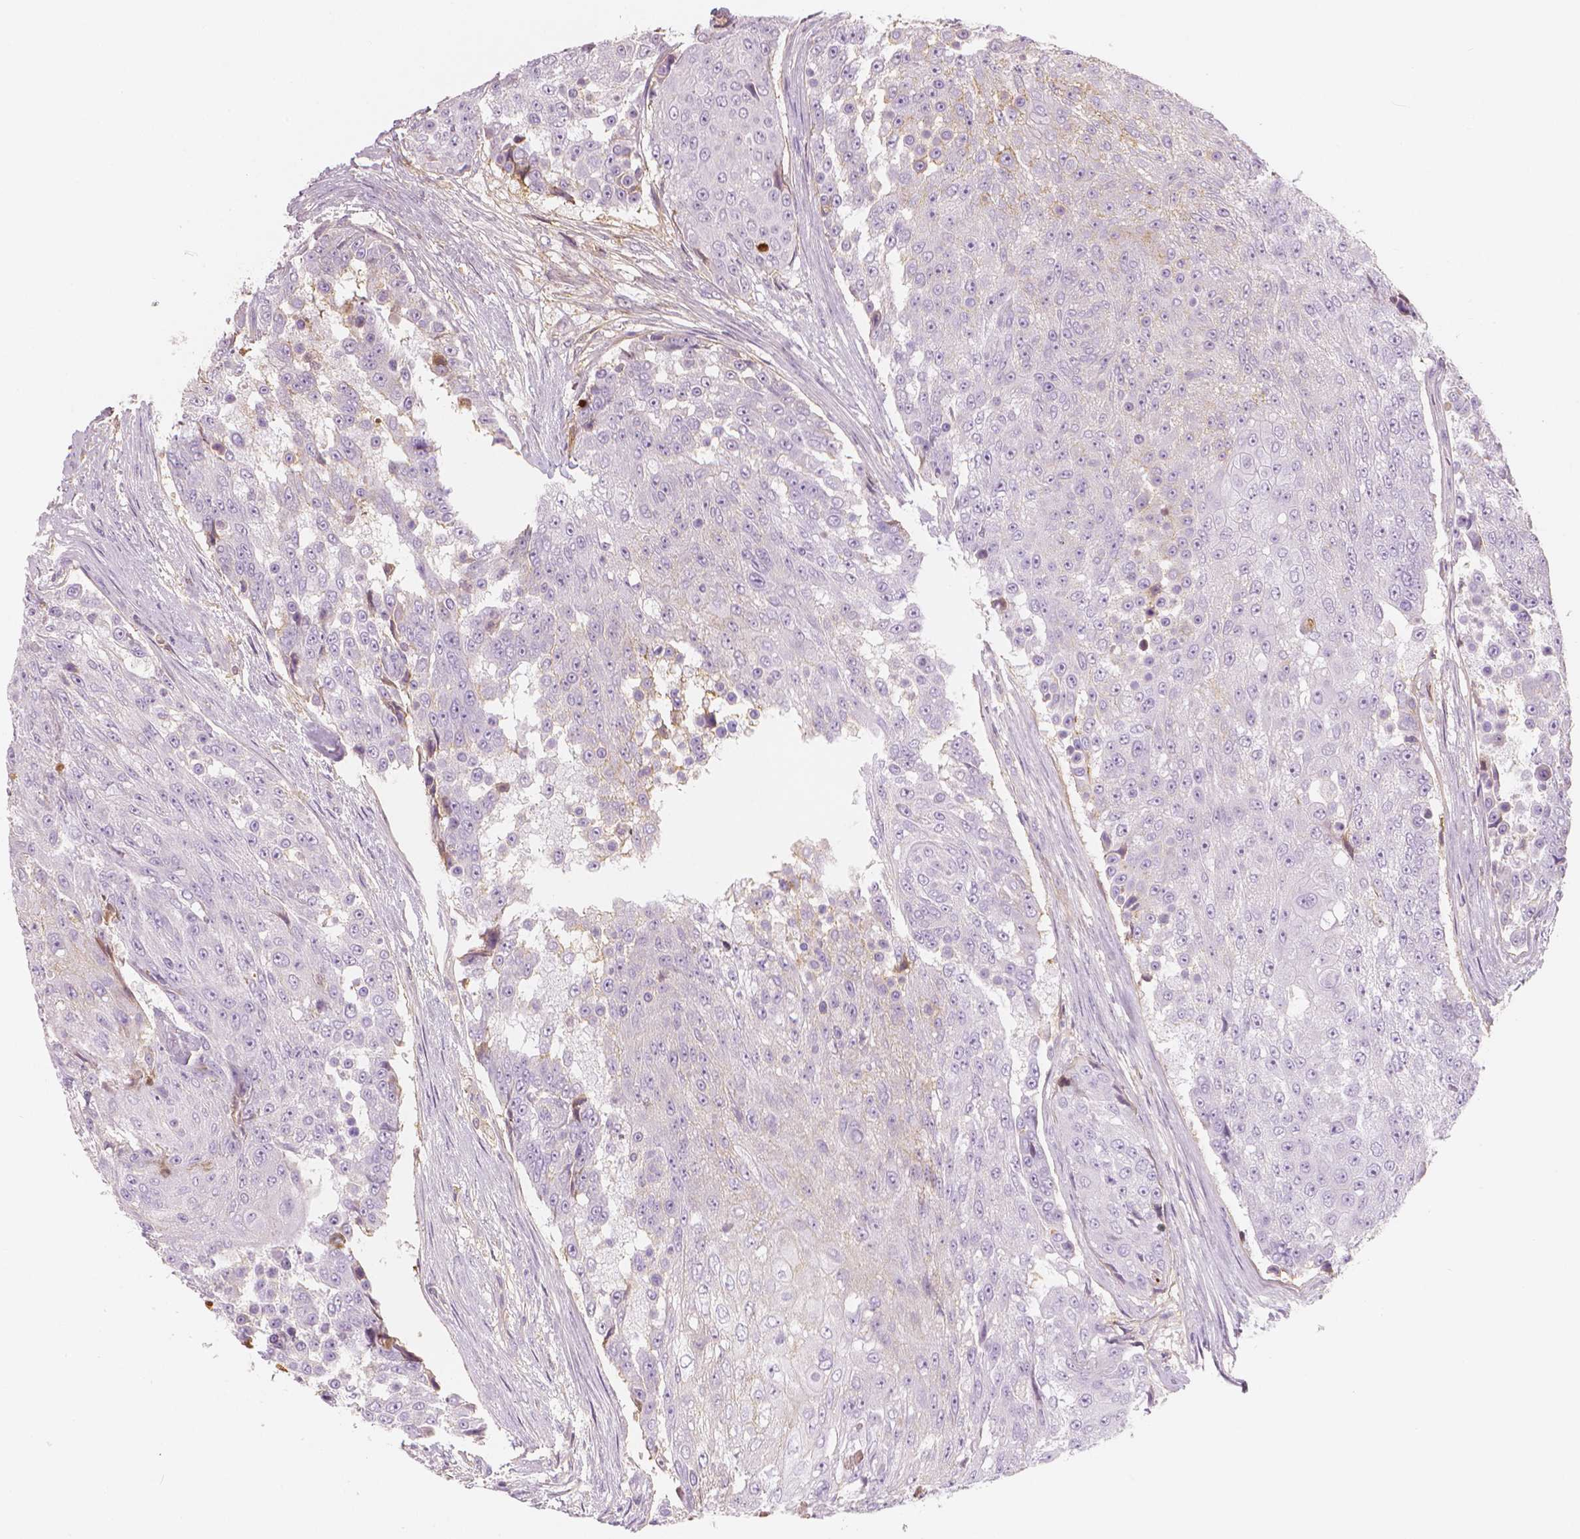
{"staining": {"intensity": "negative", "quantity": "none", "location": "none"}, "tissue": "urothelial cancer", "cell_type": "Tumor cells", "image_type": "cancer", "snomed": [{"axis": "morphology", "description": "Urothelial carcinoma, High grade"}, {"axis": "topography", "description": "Urinary bladder"}], "caption": "A histopathology image of high-grade urothelial carcinoma stained for a protein exhibits no brown staining in tumor cells.", "gene": "APOA4", "patient": {"sex": "female", "age": 63}}